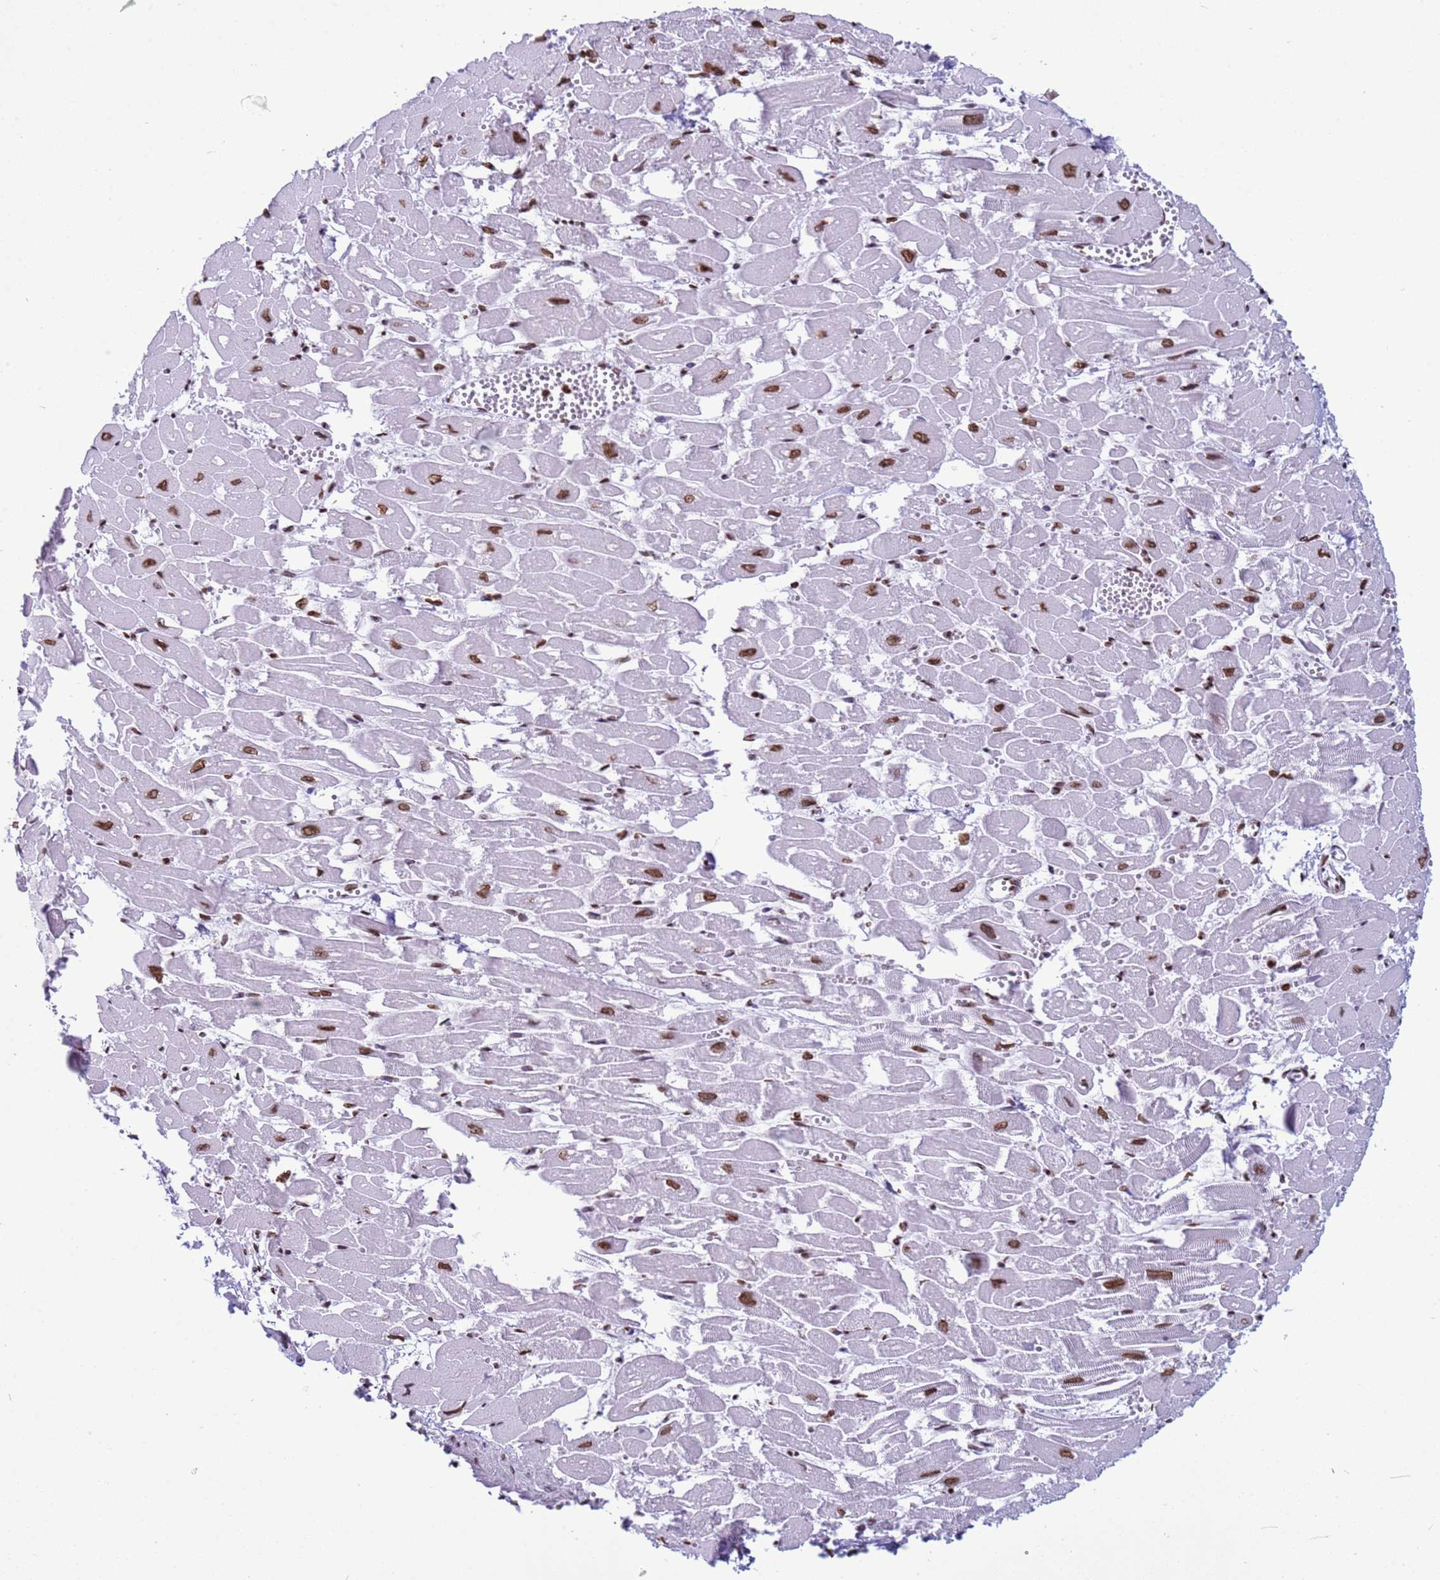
{"staining": {"intensity": "moderate", "quantity": ">75%", "location": "nuclear"}, "tissue": "heart muscle", "cell_type": "Cardiomyocytes", "image_type": "normal", "snomed": [{"axis": "morphology", "description": "Normal tissue, NOS"}, {"axis": "topography", "description": "Heart"}], "caption": "Brown immunohistochemical staining in unremarkable heart muscle shows moderate nuclear staining in about >75% of cardiomyocytes.", "gene": "H4C11", "patient": {"sex": "male", "age": 54}}